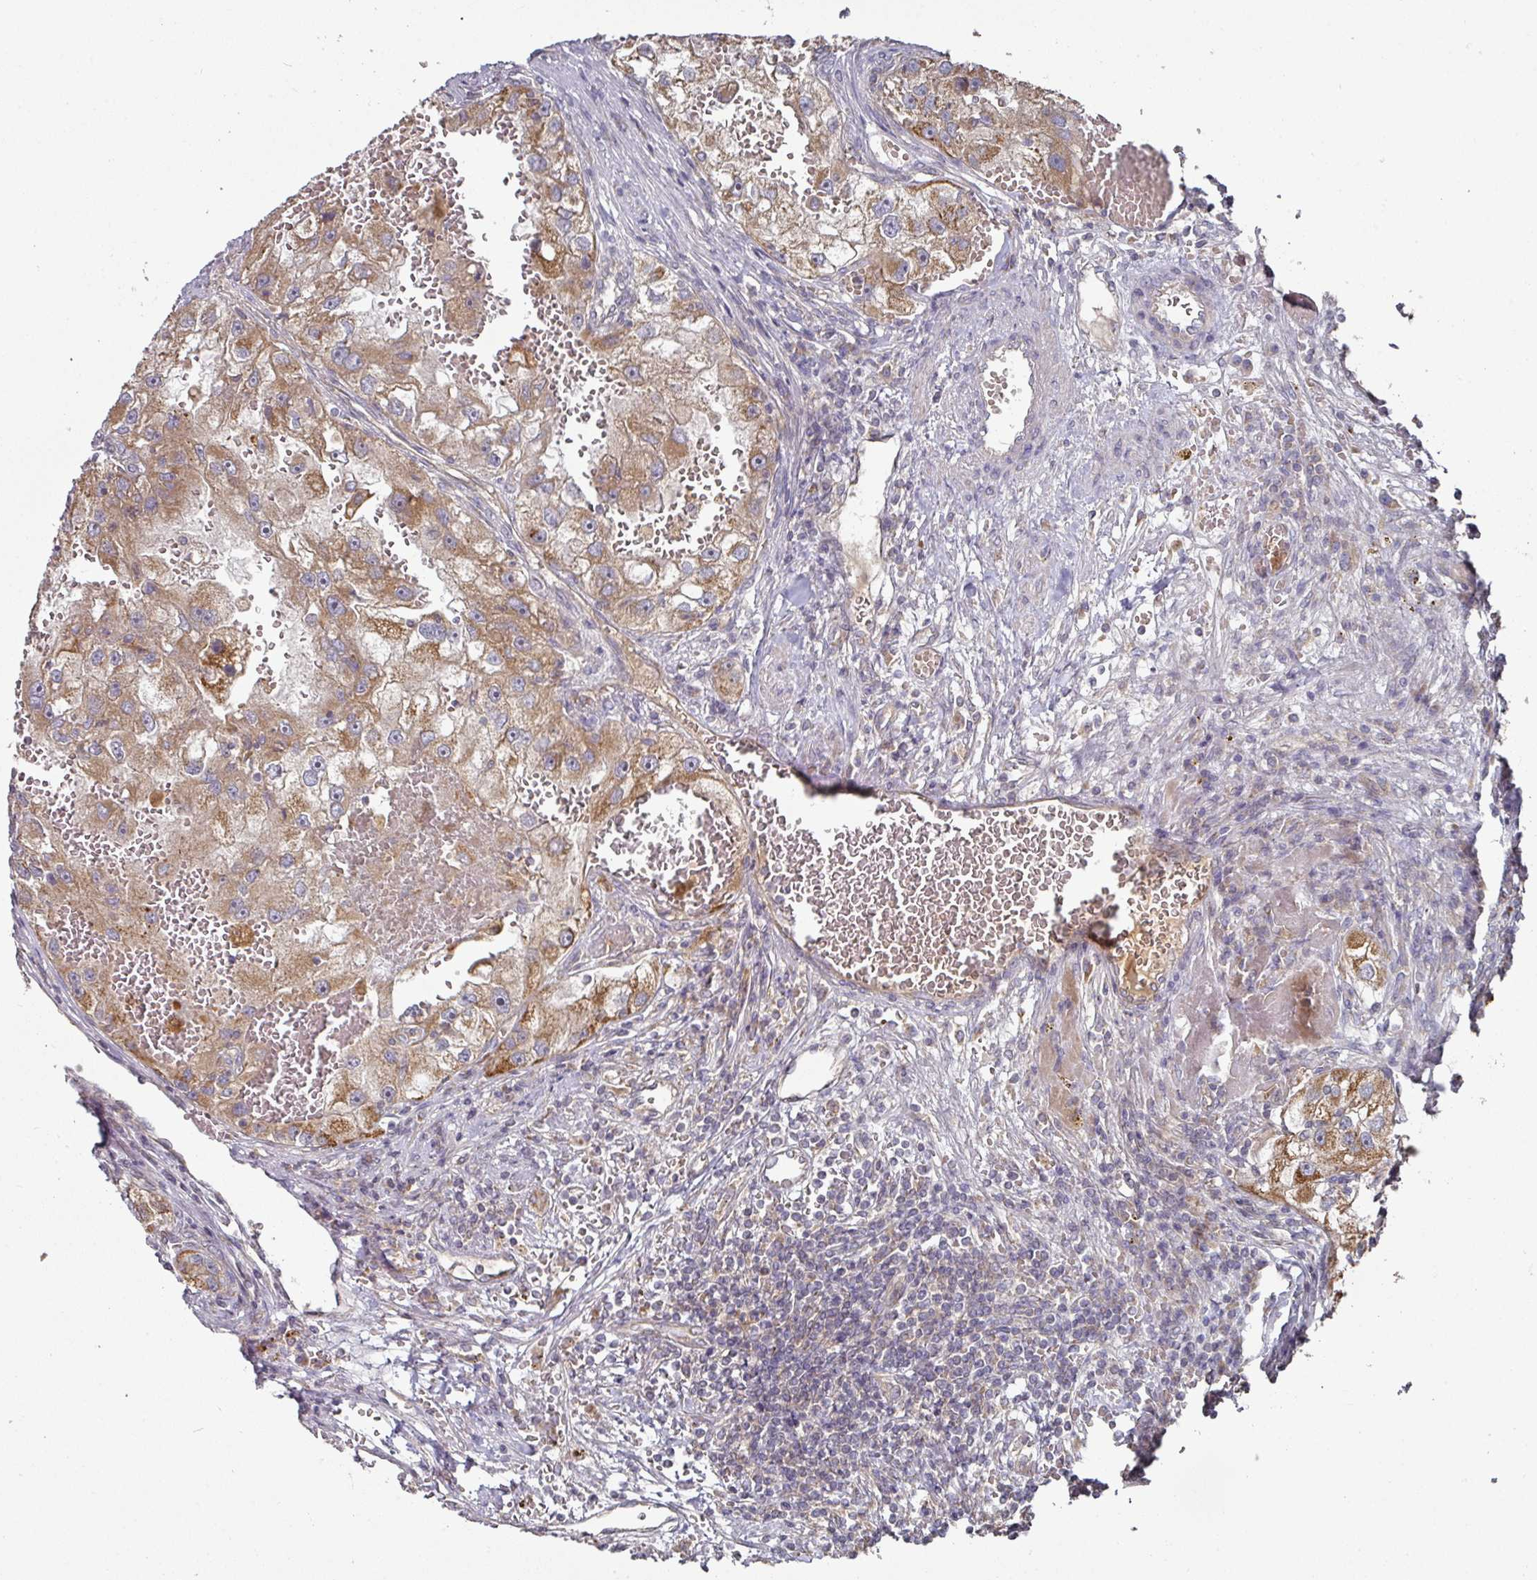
{"staining": {"intensity": "moderate", "quantity": ">75%", "location": "cytoplasmic/membranous"}, "tissue": "renal cancer", "cell_type": "Tumor cells", "image_type": "cancer", "snomed": [{"axis": "morphology", "description": "Adenocarcinoma, NOS"}, {"axis": "topography", "description": "Kidney"}], "caption": "There is medium levels of moderate cytoplasmic/membranous staining in tumor cells of renal cancer (adenocarcinoma), as demonstrated by immunohistochemical staining (brown color).", "gene": "DNAJC7", "patient": {"sex": "male", "age": 63}}